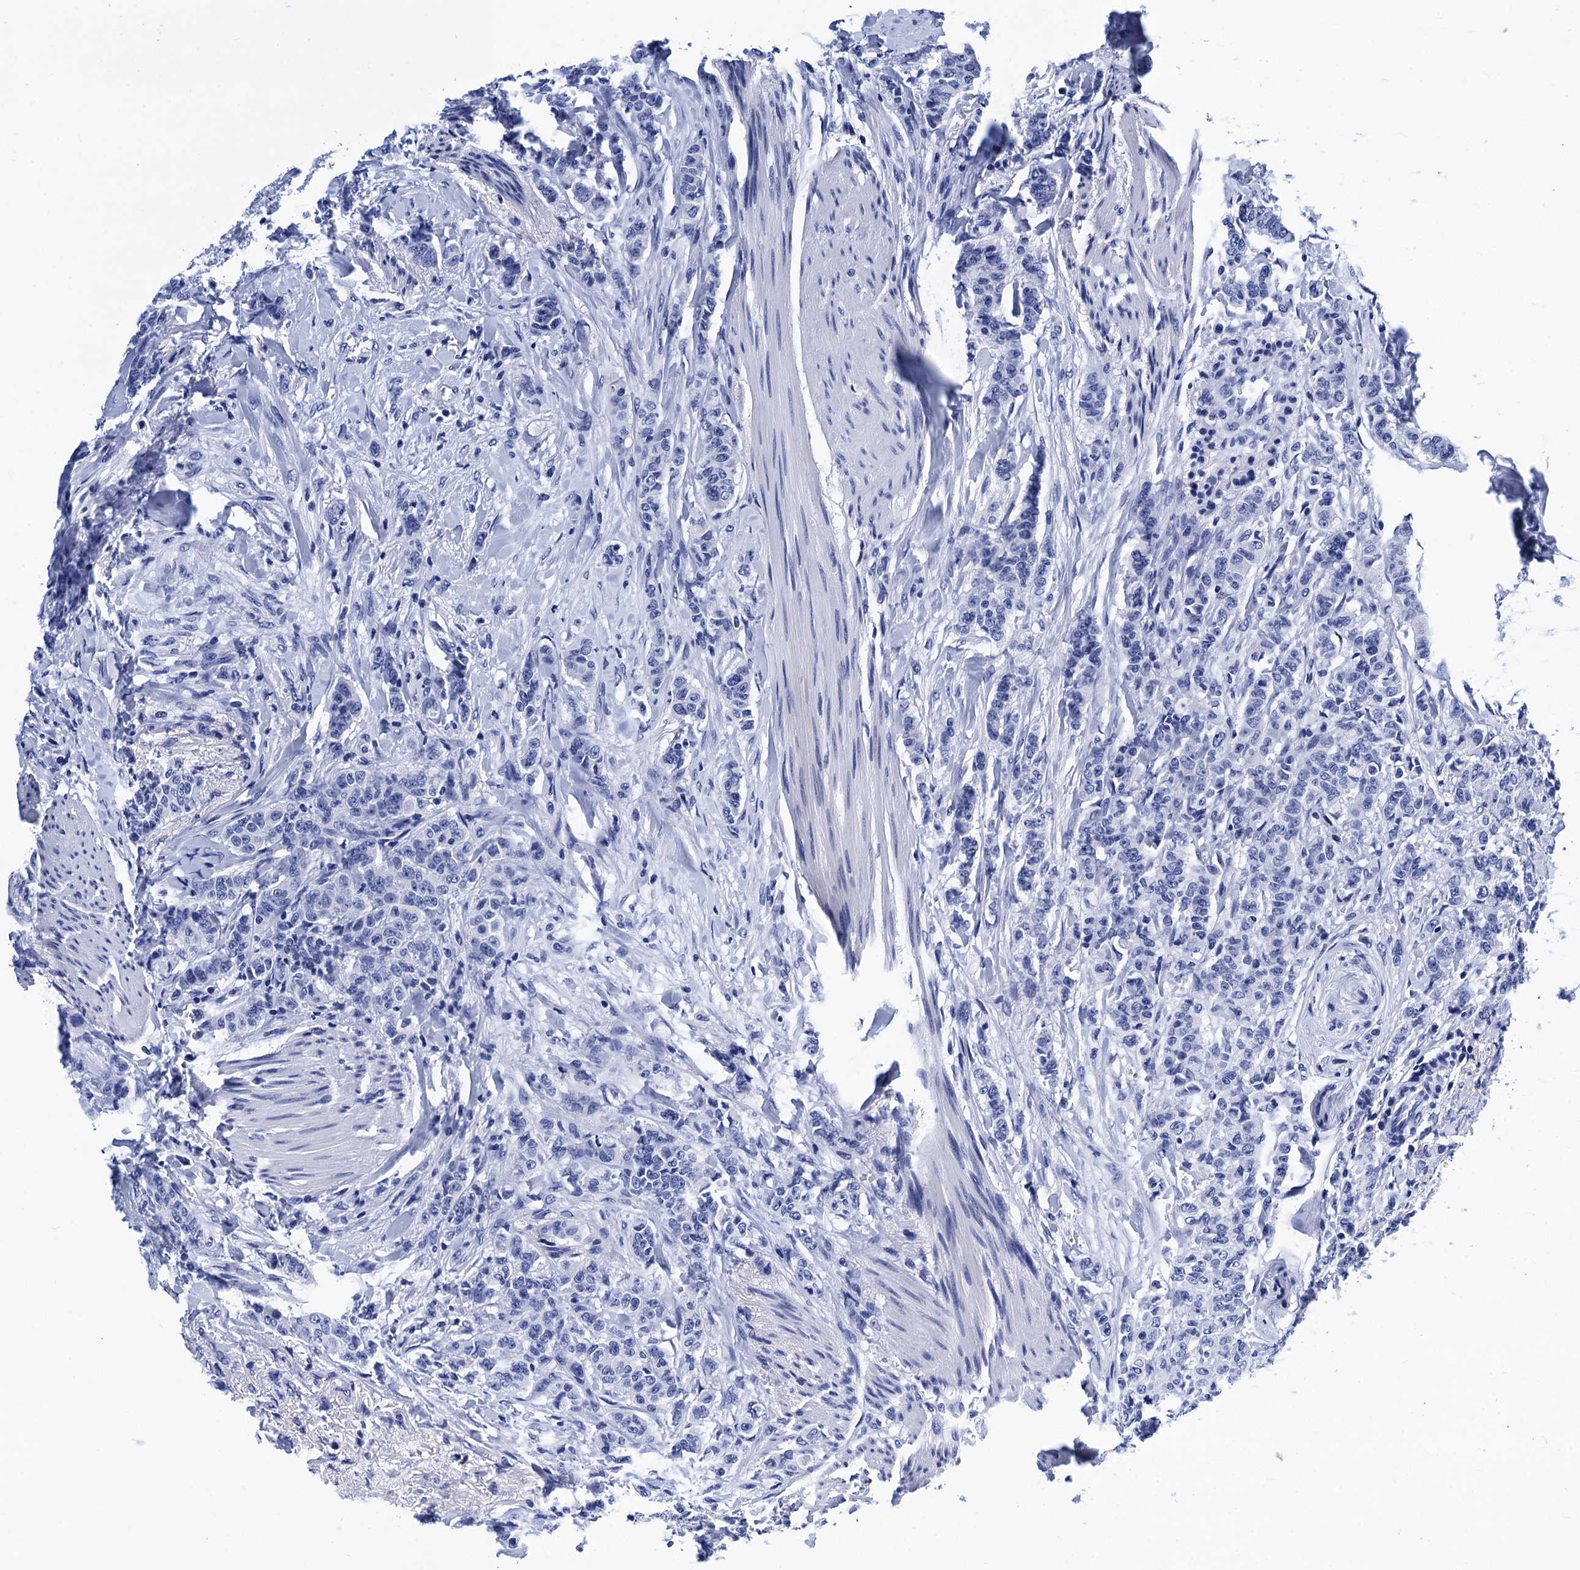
{"staining": {"intensity": "negative", "quantity": "none", "location": "none"}, "tissue": "breast cancer", "cell_type": "Tumor cells", "image_type": "cancer", "snomed": [{"axis": "morphology", "description": "Duct carcinoma"}, {"axis": "topography", "description": "Breast"}], "caption": "Image shows no significant protein expression in tumor cells of invasive ductal carcinoma (breast).", "gene": "MYBPC3", "patient": {"sex": "female", "age": 40}}